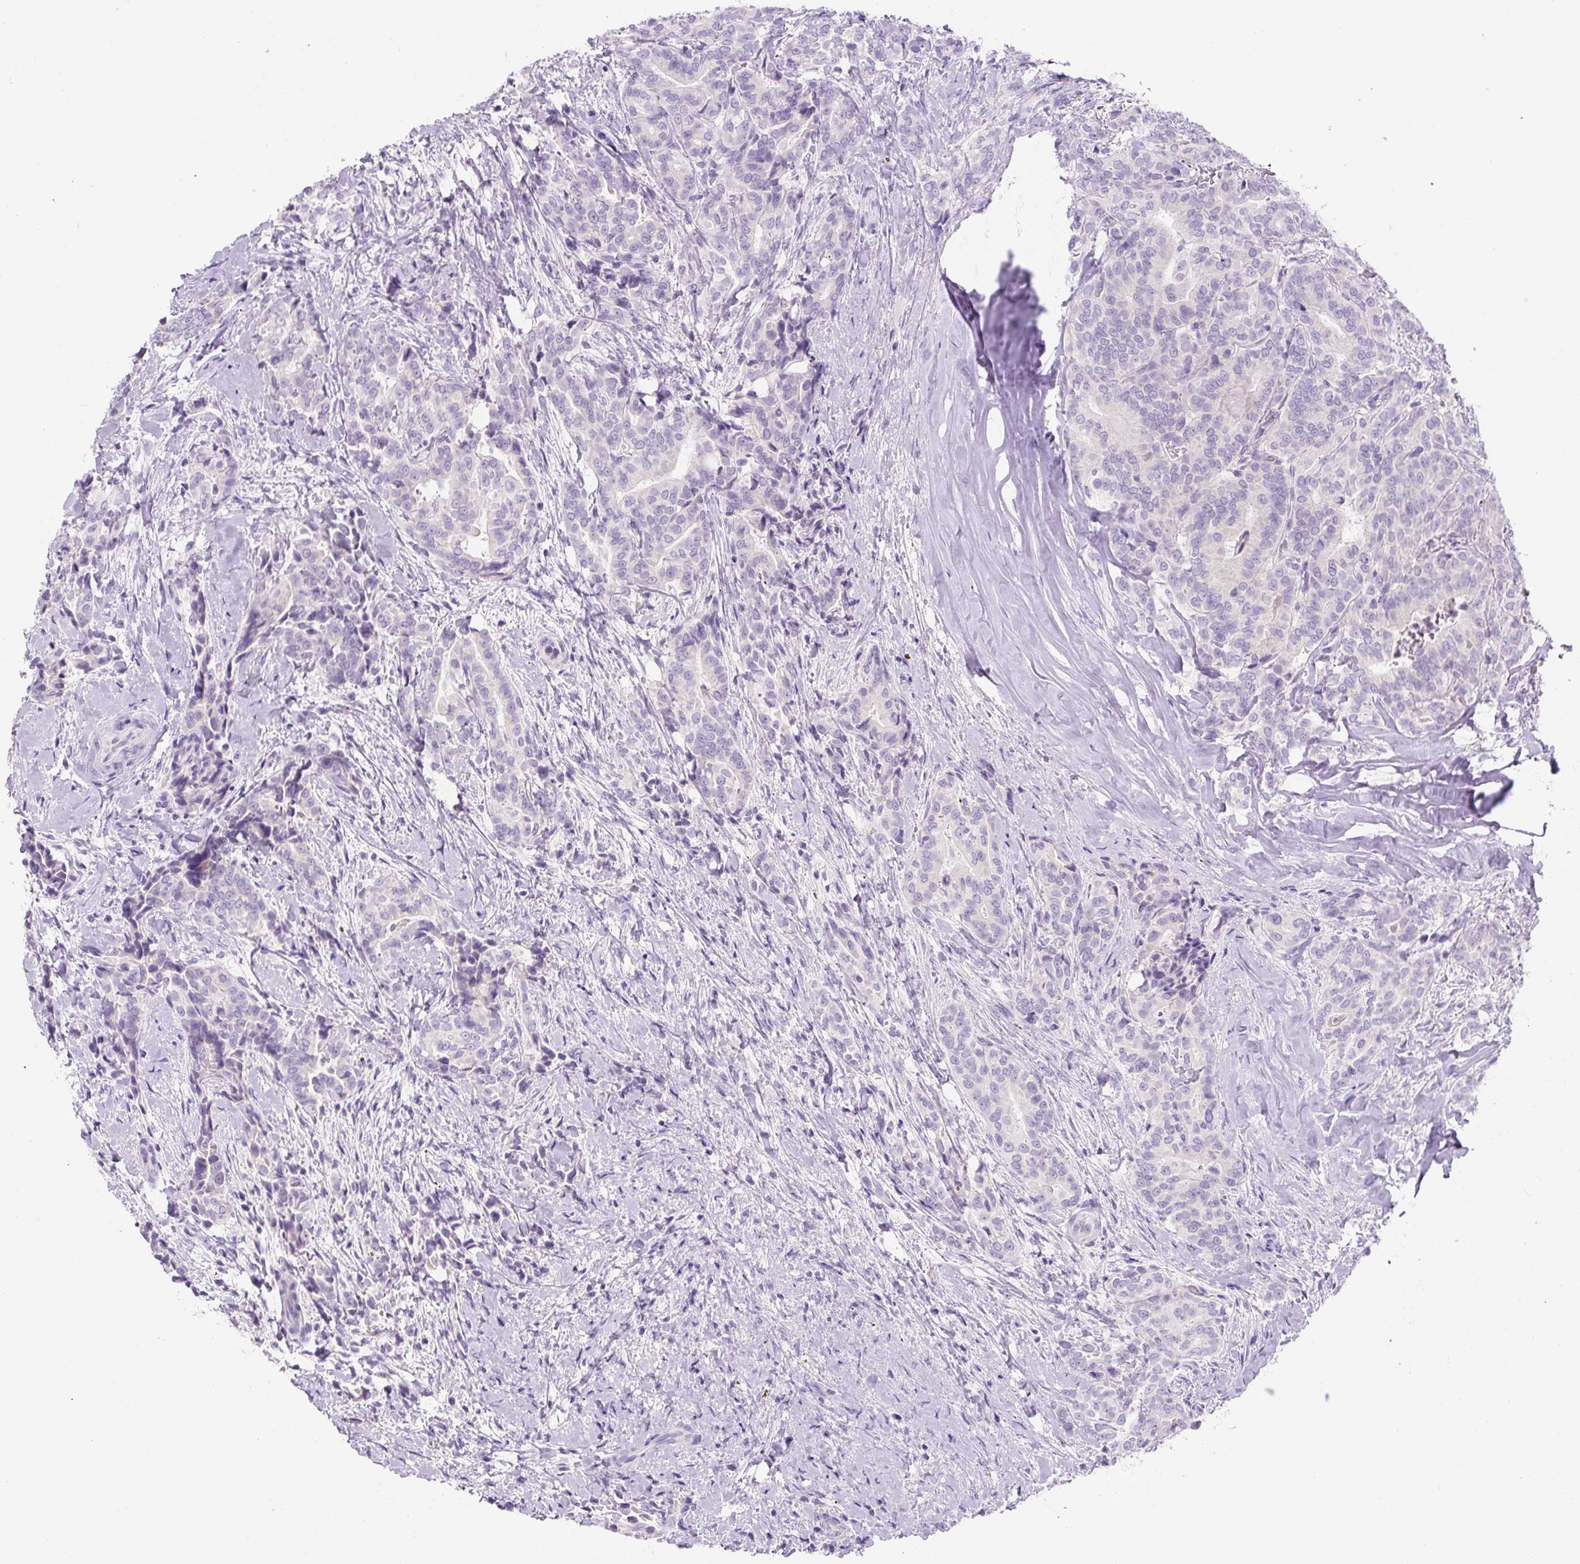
{"staining": {"intensity": "negative", "quantity": "none", "location": "none"}, "tissue": "thyroid cancer", "cell_type": "Tumor cells", "image_type": "cancer", "snomed": [{"axis": "morphology", "description": "Papillary adenocarcinoma, NOS"}, {"axis": "topography", "description": "Thyroid gland"}], "caption": "IHC histopathology image of thyroid papillary adenocarcinoma stained for a protein (brown), which displays no positivity in tumor cells. (Stains: DAB (3,3'-diaminobenzidine) immunohistochemistry with hematoxylin counter stain, Microscopy: brightfield microscopy at high magnification).", "gene": "YIF1B", "patient": {"sex": "male", "age": 61}}